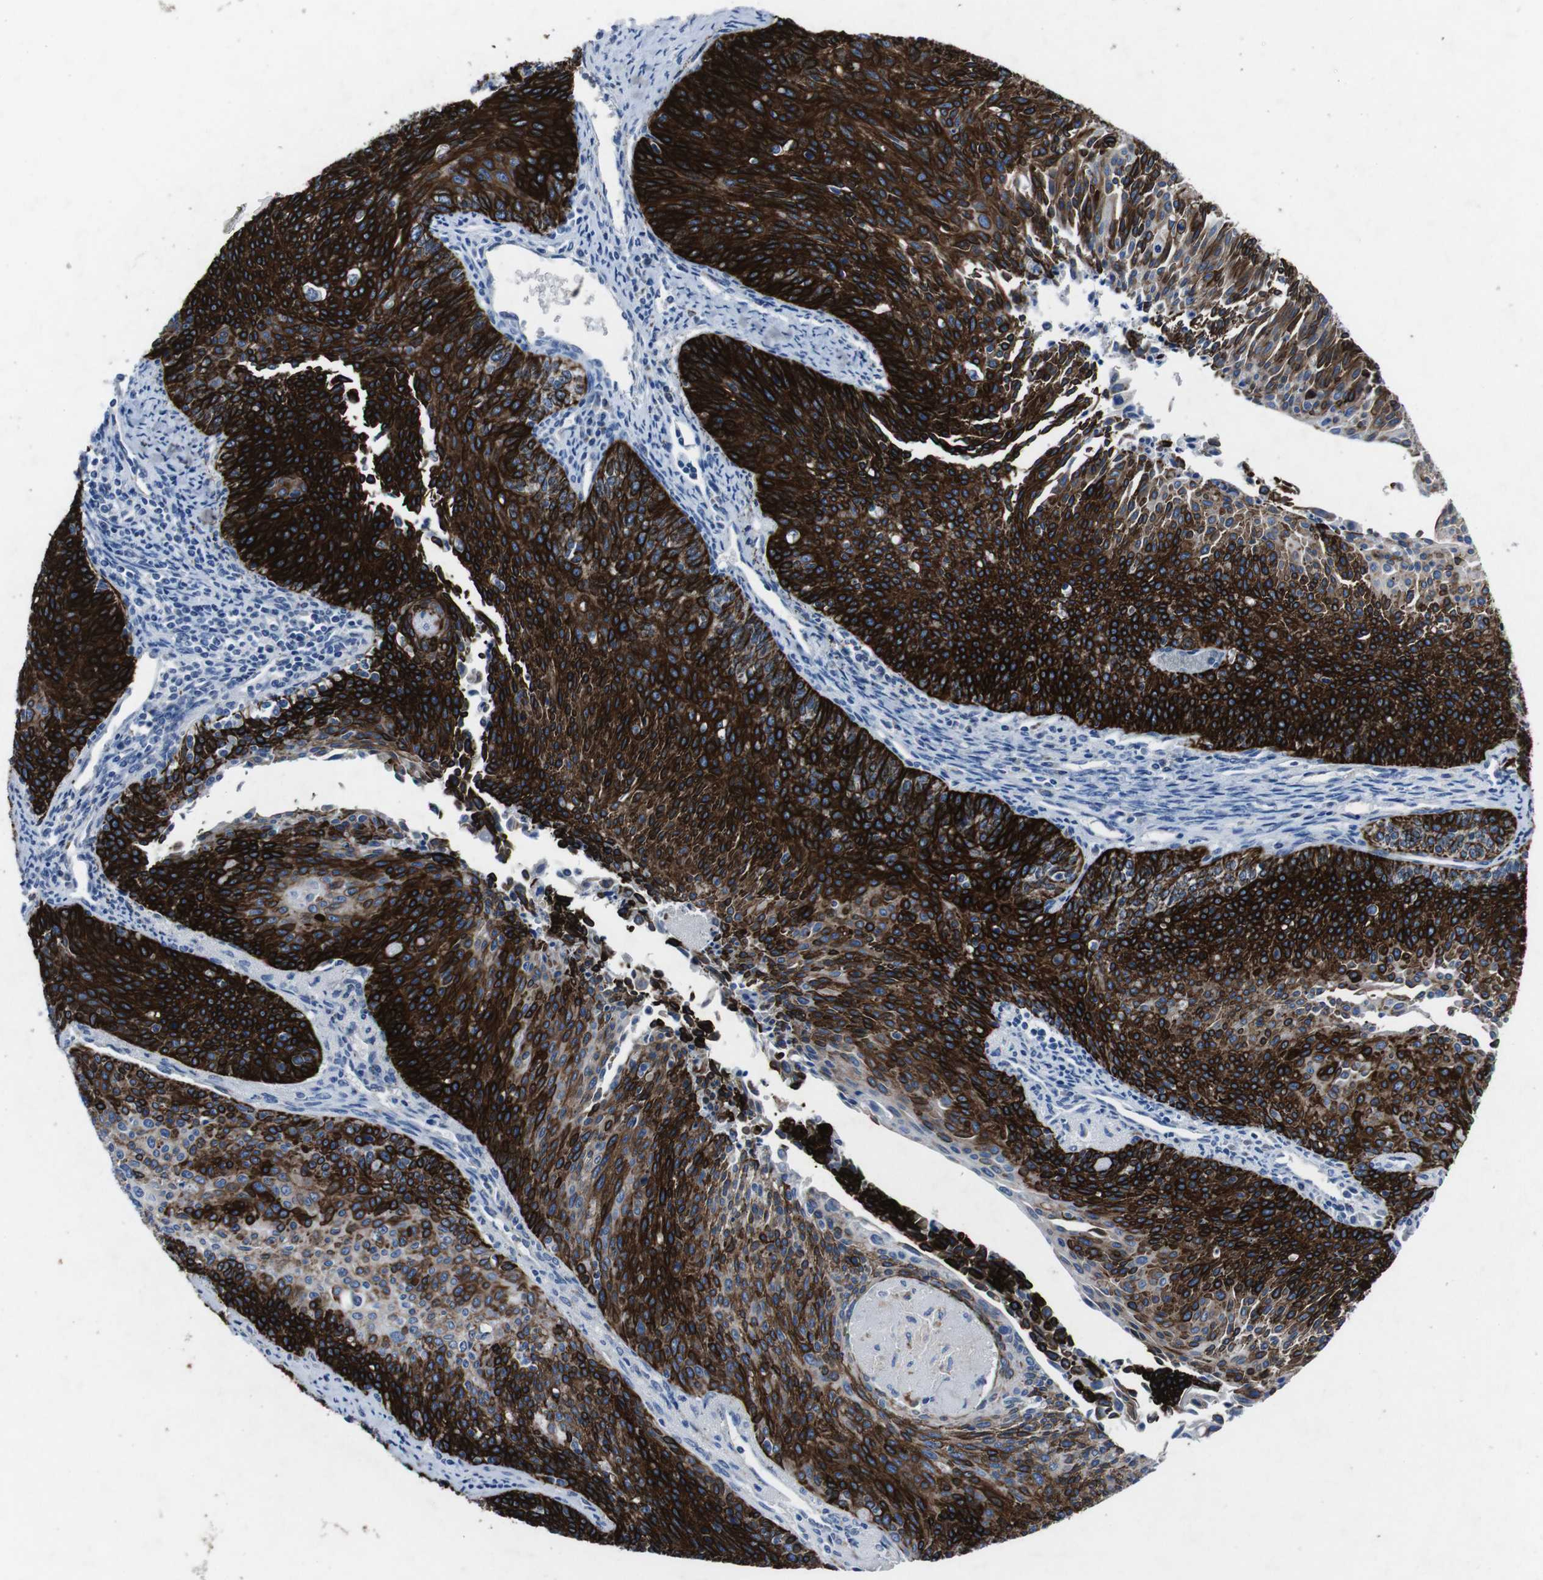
{"staining": {"intensity": "strong", "quantity": ">75%", "location": "cytoplasmic/membranous"}, "tissue": "cervical cancer", "cell_type": "Tumor cells", "image_type": "cancer", "snomed": [{"axis": "morphology", "description": "Squamous cell carcinoma, NOS"}, {"axis": "topography", "description": "Cervix"}], "caption": "Cervical cancer (squamous cell carcinoma) tissue exhibits strong cytoplasmic/membranous positivity in approximately >75% of tumor cells", "gene": "GJB2", "patient": {"sex": "female", "age": 55}}